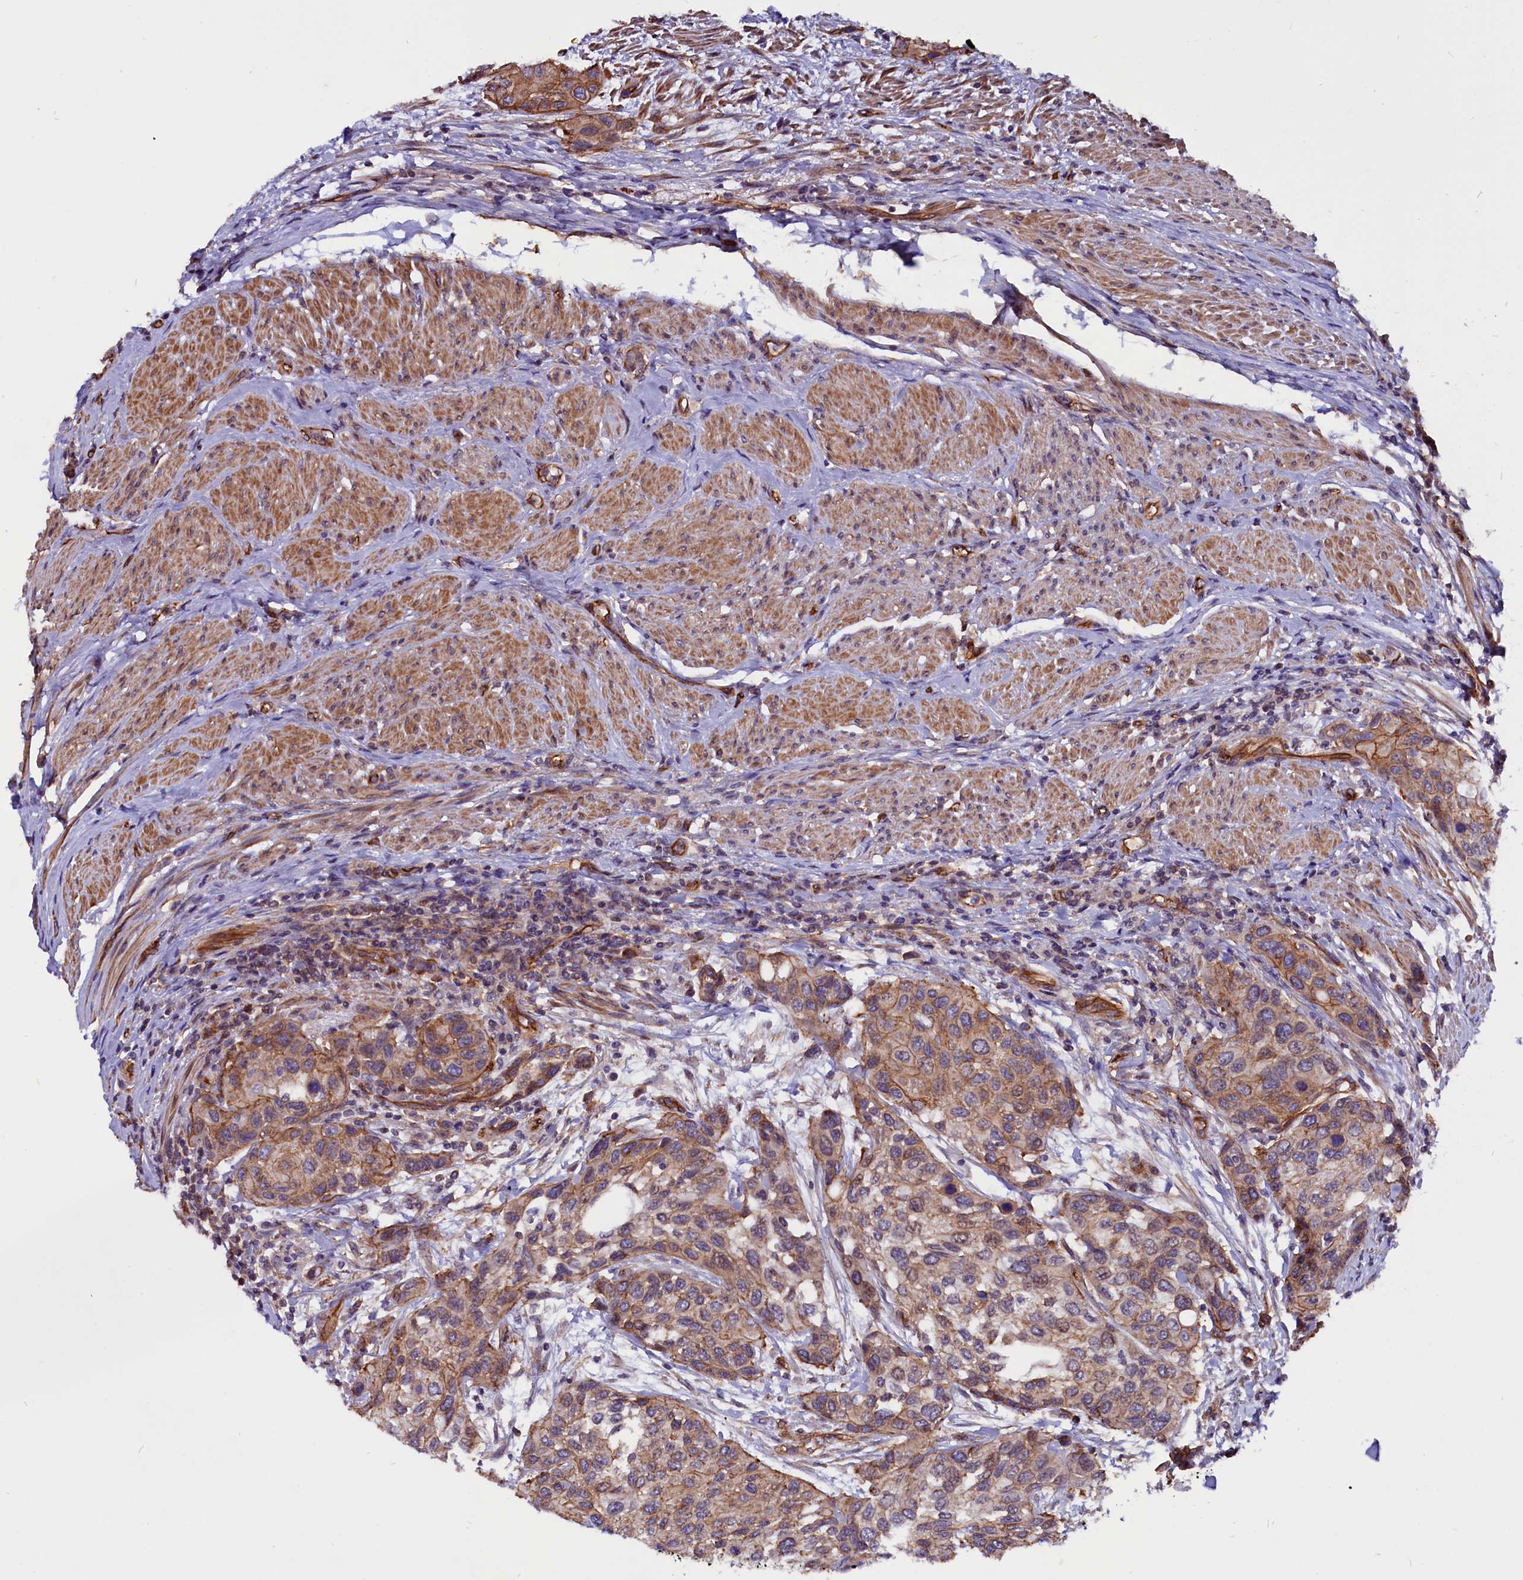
{"staining": {"intensity": "moderate", "quantity": ">75%", "location": "cytoplasmic/membranous"}, "tissue": "urothelial cancer", "cell_type": "Tumor cells", "image_type": "cancer", "snomed": [{"axis": "morphology", "description": "Normal tissue, NOS"}, {"axis": "morphology", "description": "Urothelial carcinoma, High grade"}, {"axis": "topography", "description": "Vascular tissue"}, {"axis": "topography", "description": "Urinary bladder"}], "caption": "The immunohistochemical stain shows moderate cytoplasmic/membranous staining in tumor cells of urothelial cancer tissue.", "gene": "ZNF749", "patient": {"sex": "female", "age": 56}}